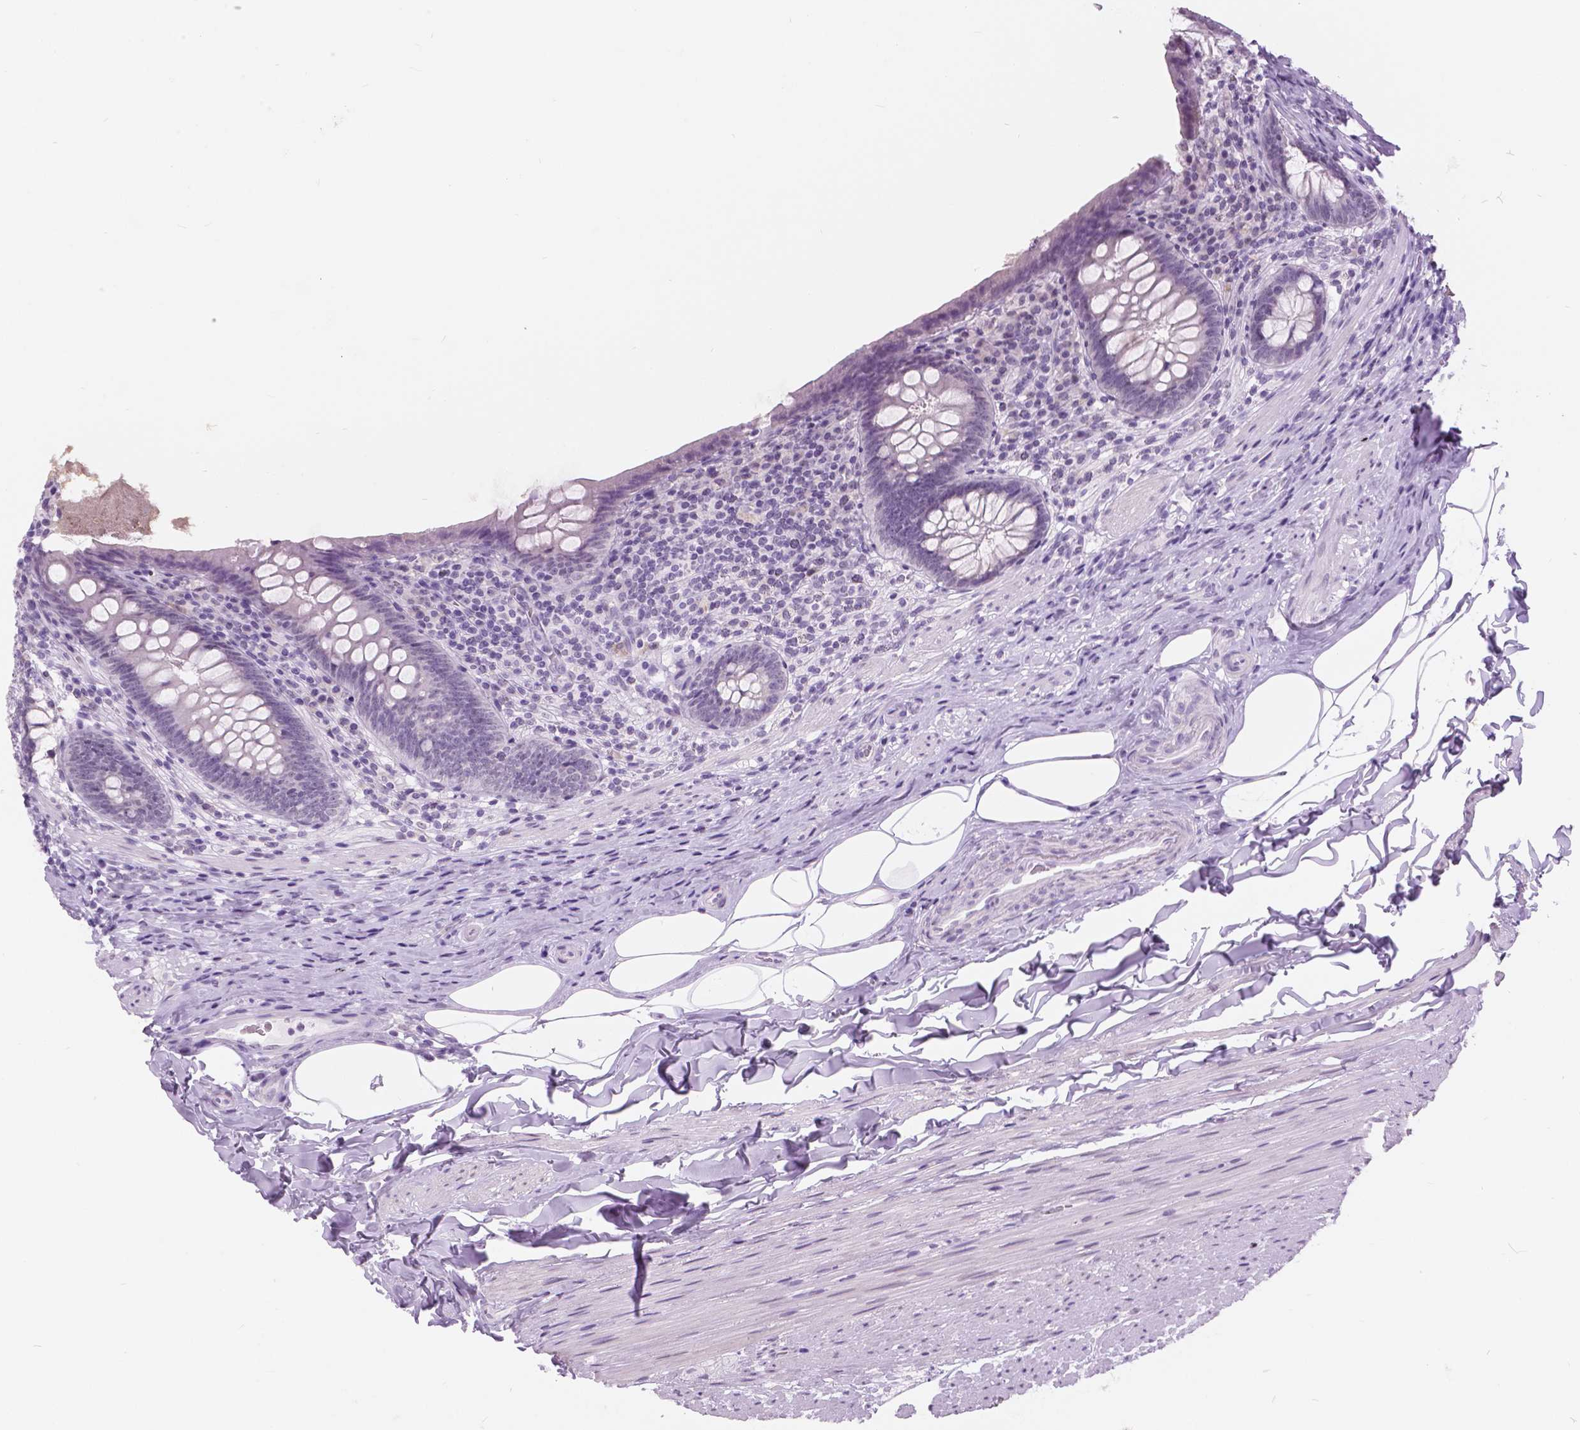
{"staining": {"intensity": "negative", "quantity": "none", "location": "none"}, "tissue": "appendix", "cell_type": "Glandular cells", "image_type": "normal", "snomed": [{"axis": "morphology", "description": "Normal tissue, NOS"}, {"axis": "topography", "description": "Appendix"}], "caption": "Protein analysis of unremarkable appendix demonstrates no significant positivity in glandular cells.", "gene": "MYOM1", "patient": {"sex": "male", "age": 47}}